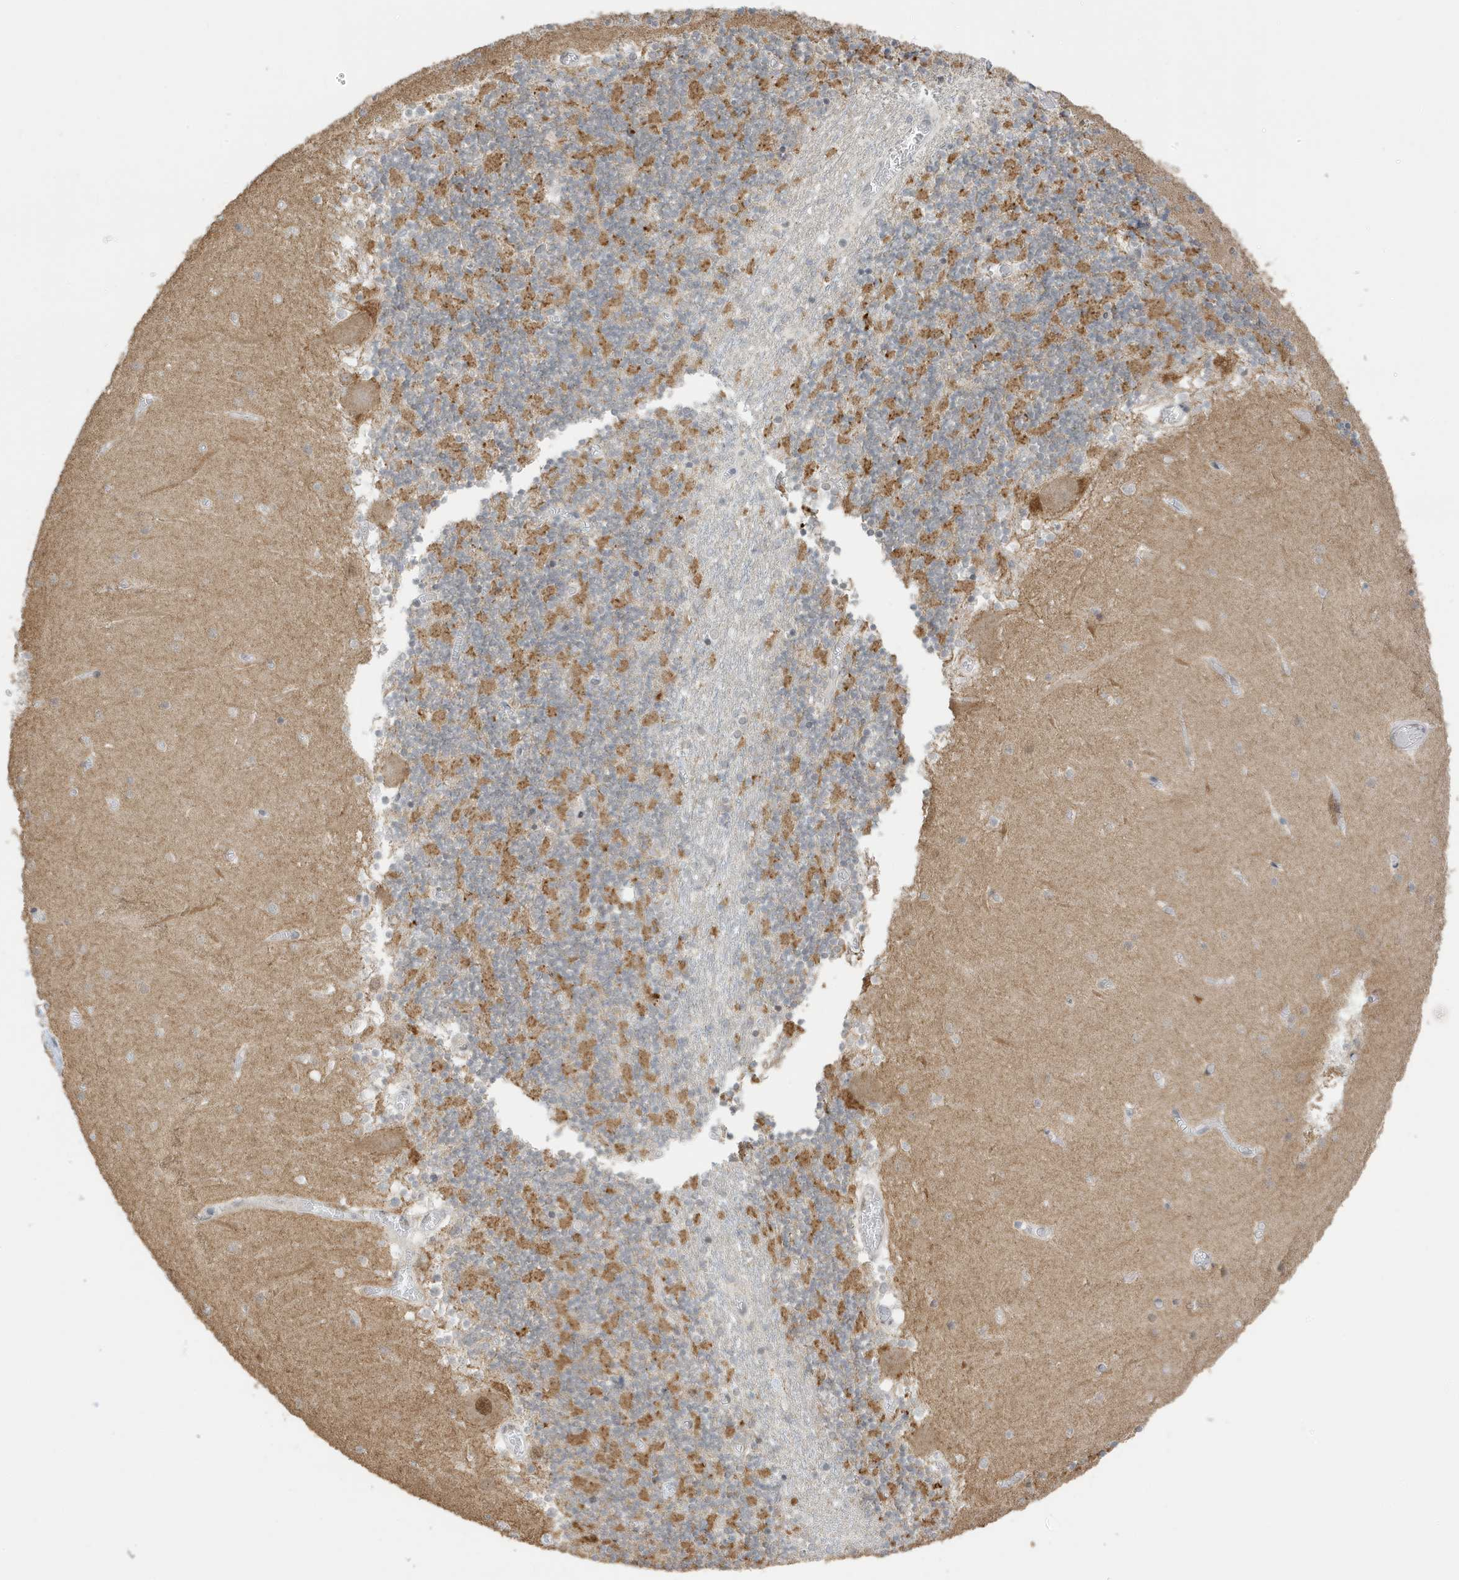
{"staining": {"intensity": "moderate", "quantity": "25%-75%", "location": "cytoplasmic/membranous"}, "tissue": "cerebellum", "cell_type": "Cells in granular layer", "image_type": "normal", "snomed": [{"axis": "morphology", "description": "Normal tissue, NOS"}, {"axis": "topography", "description": "Cerebellum"}], "caption": "The photomicrograph demonstrates immunohistochemical staining of unremarkable cerebellum. There is moderate cytoplasmic/membranous staining is appreciated in approximately 25%-75% of cells in granular layer.", "gene": "MSL3", "patient": {"sex": "female", "age": 28}}